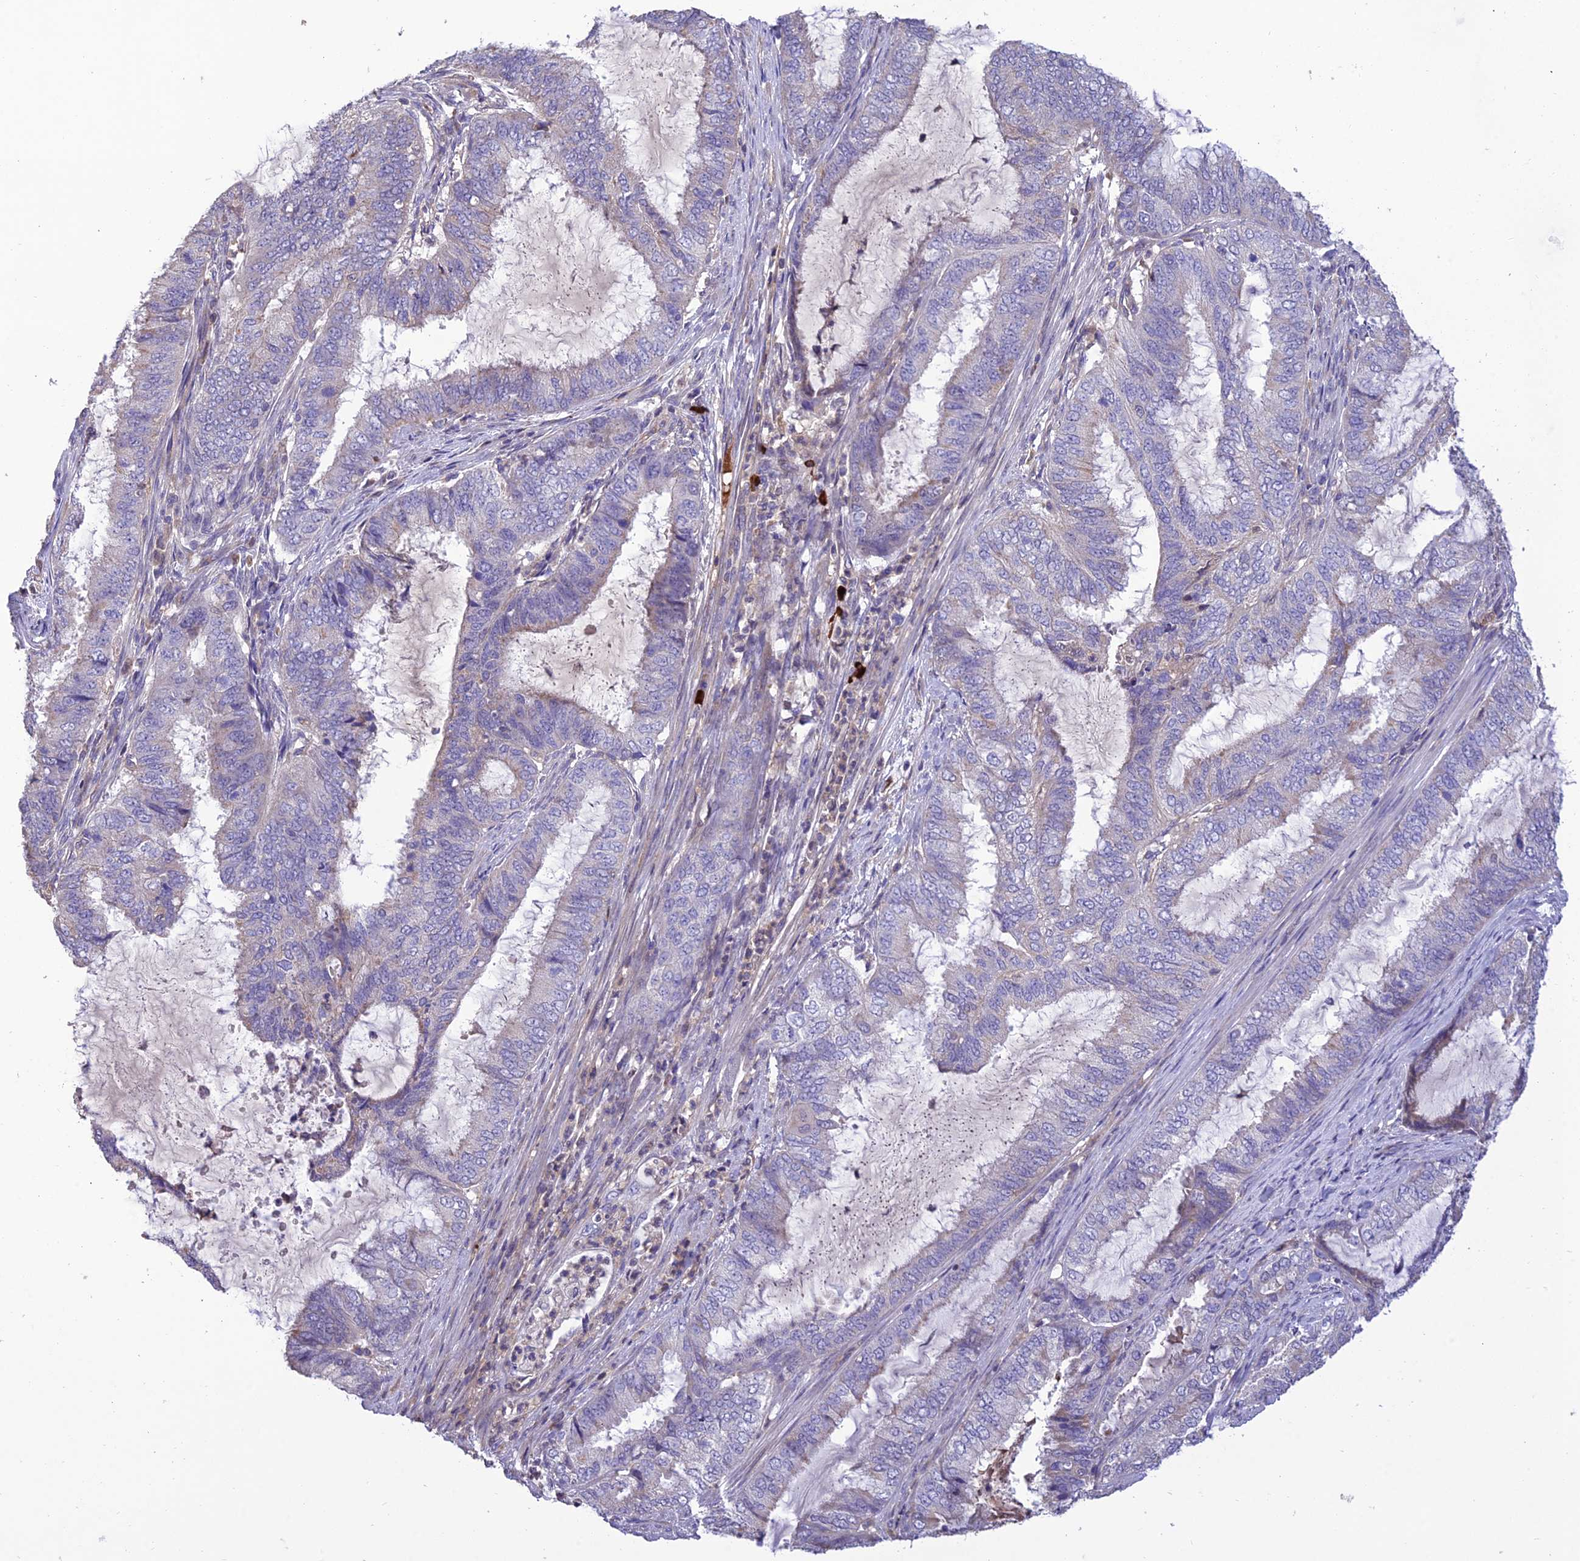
{"staining": {"intensity": "negative", "quantity": "none", "location": "none"}, "tissue": "endometrial cancer", "cell_type": "Tumor cells", "image_type": "cancer", "snomed": [{"axis": "morphology", "description": "Adenocarcinoma, NOS"}, {"axis": "topography", "description": "Endometrium"}], "caption": "Tumor cells are negative for brown protein staining in endometrial cancer.", "gene": "MIOS", "patient": {"sex": "female", "age": 51}}